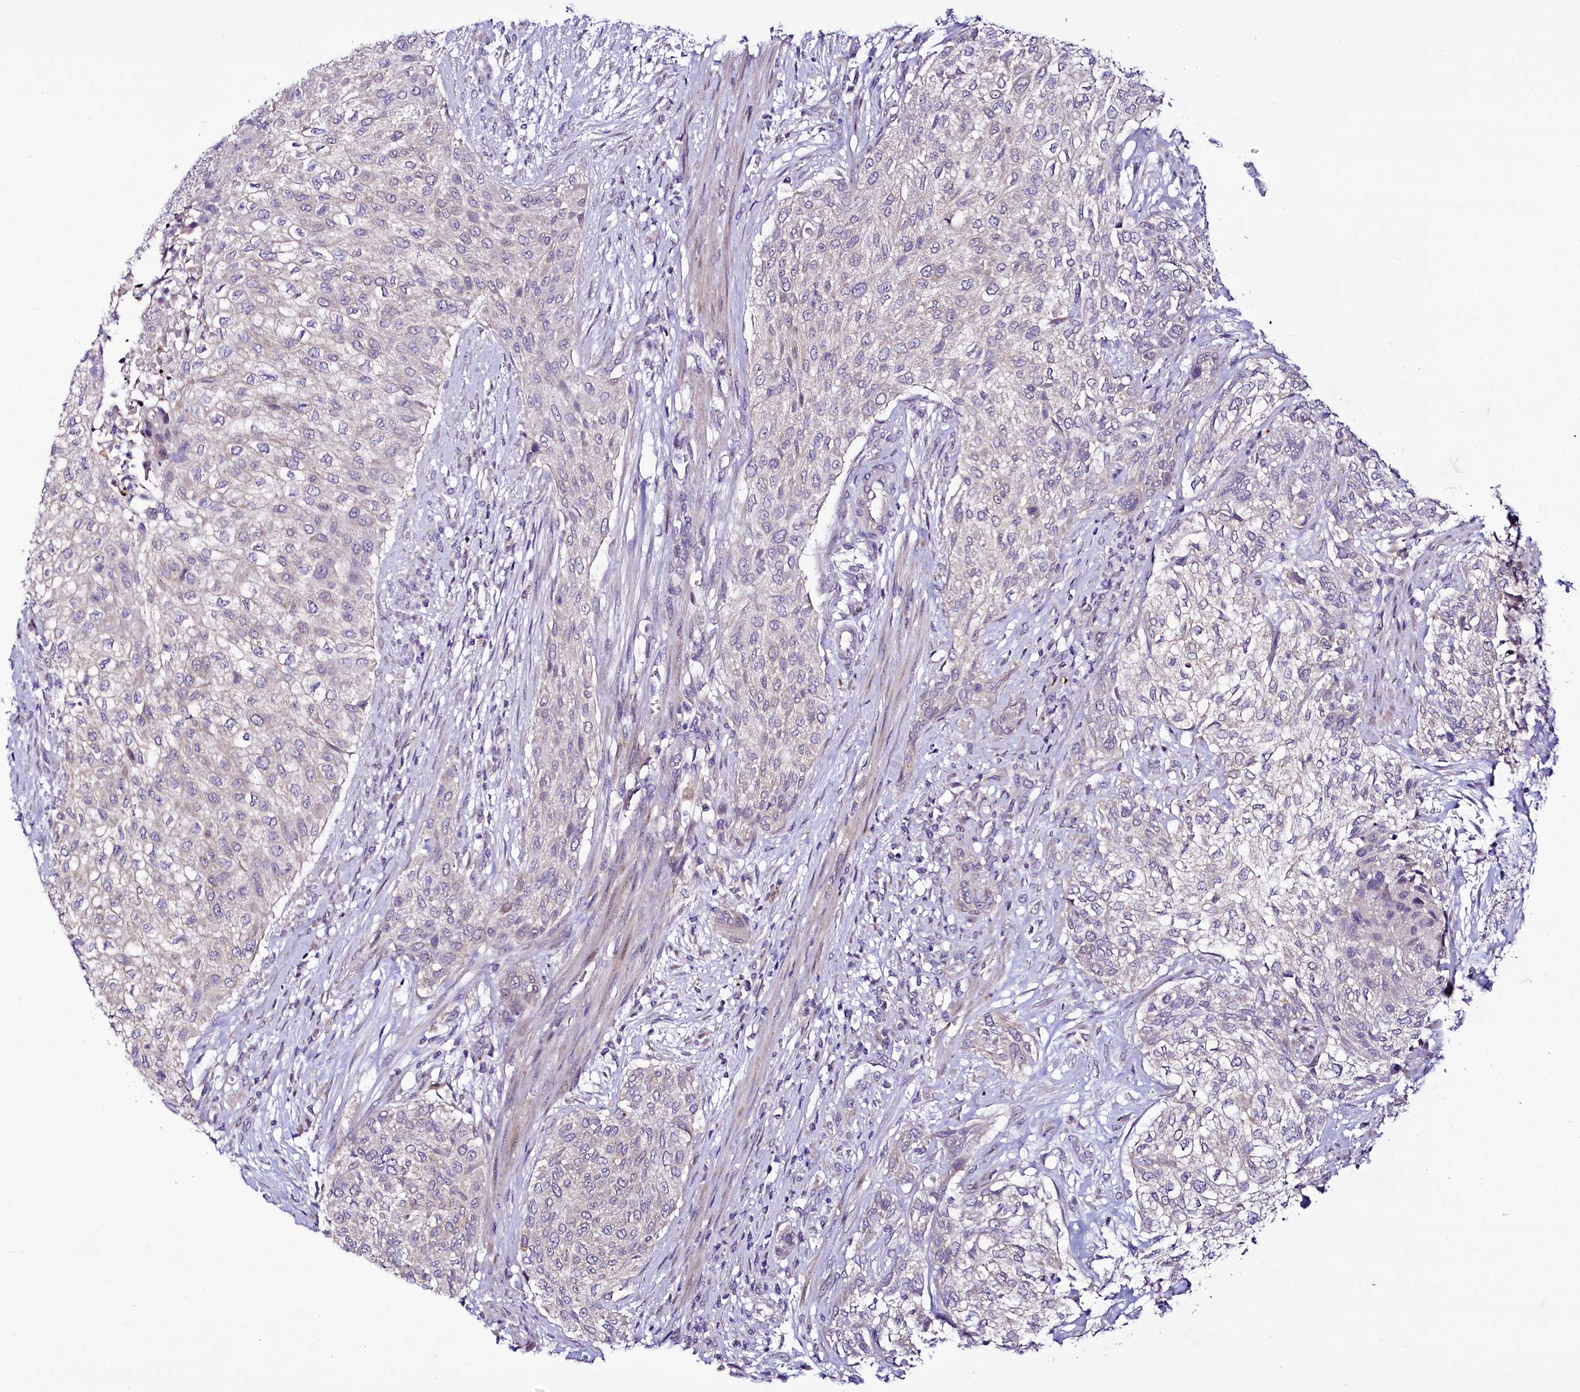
{"staining": {"intensity": "weak", "quantity": "<25%", "location": "cytoplasmic/membranous"}, "tissue": "urothelial cancer", "cell_type": "Tumor cells", "image_type": "cancer", "snomed": [{"axis": "morphology", "description": "Normal tissue, NOS"}, {"axis": "morphology", "description": "Urothelial carcinoma, NOS"}, {"axis": "topography", "description": "Urinary bladder"}, {"axis": "topography", "description": "Peripheral nerve tissue"}], "caption": "A photomicrograph of human transitional cell carcinoma is negative for staining in tumor cells.", "gene": "ZC3H12C", "patient": {"sex": "male", "age": 35}}